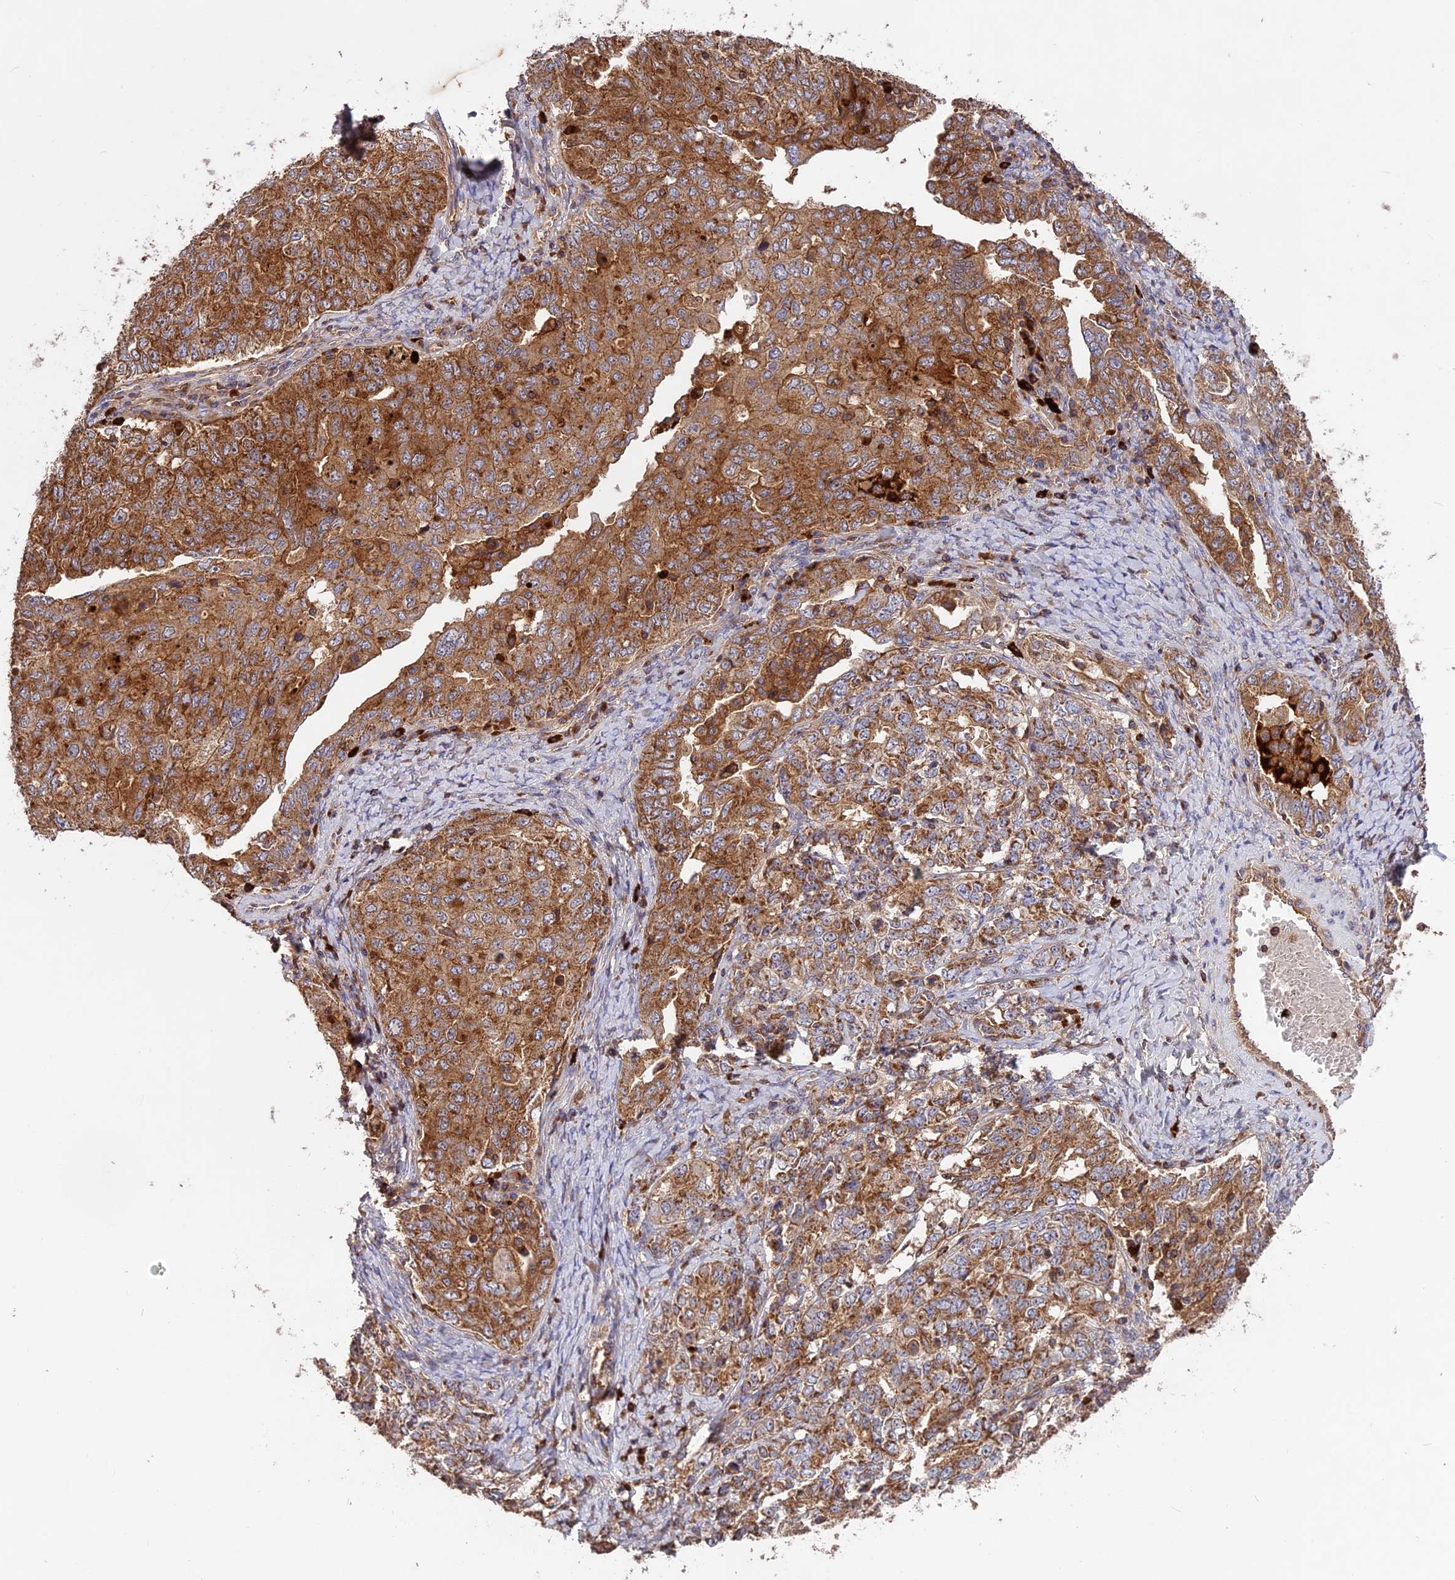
{"staining": {"intensity": "moderate", "quantity": ">75%", "location": "cytoplasmic/membranous"}, "tissue": "ovarian cancer", "cell_type": "Tumor cells", "image_type": "cancer", "snomed": [{"axis": "morphology", "description": "Carcinoma, endometroid"}, {"axis": "topography", "description": "Ovary"}], "caption": "Moderate cytoplasmic/membranous positivity for a protein is appreciated in approximately >75% of tumor cells of ovarian endometroid carcinoma using immunohistochemistry.", "gene": "NUDT8", "patient": {"sex": "female", "age": 62}}